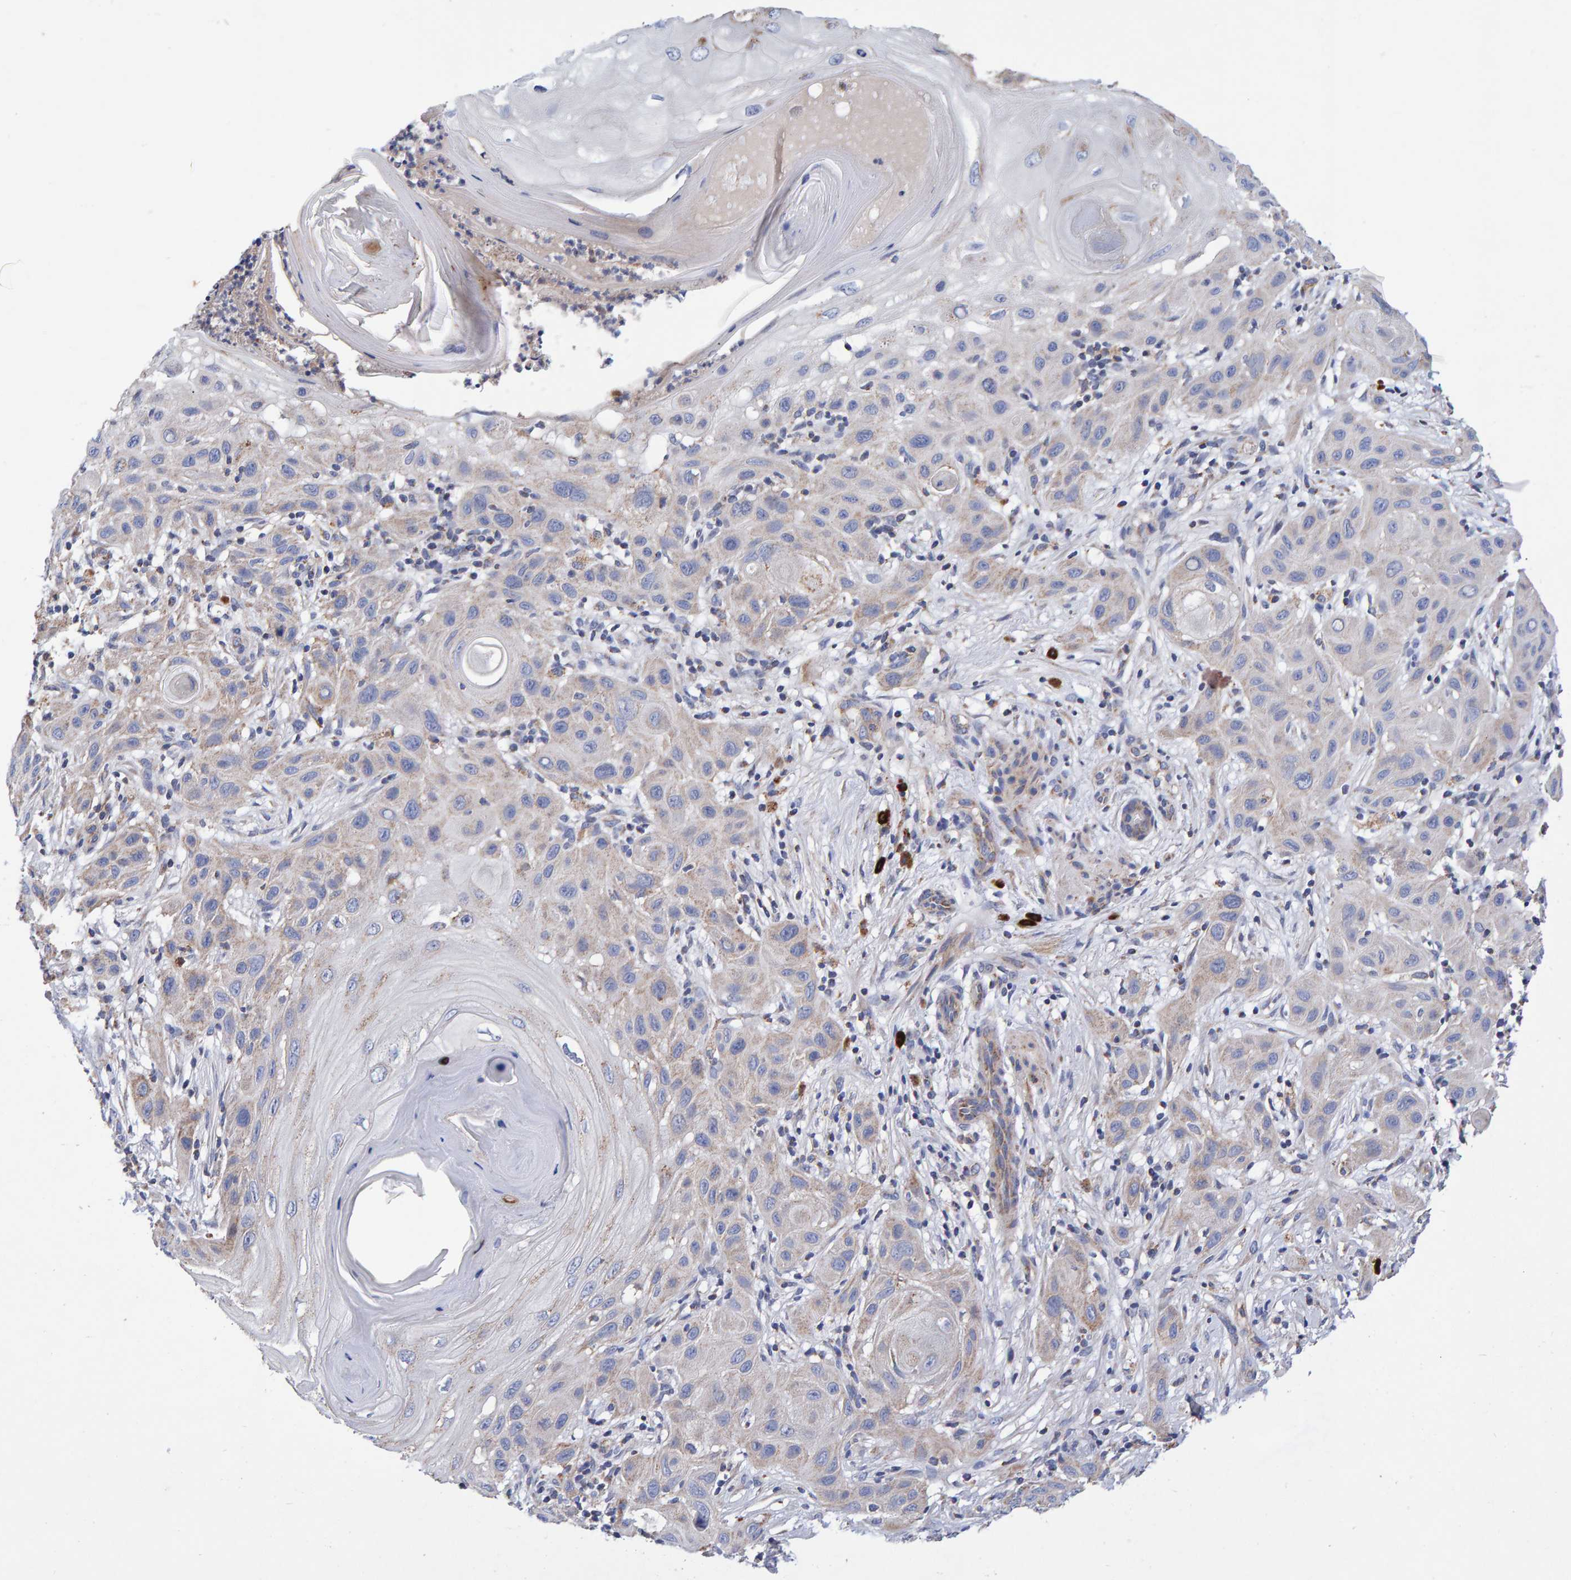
{"staining": {"intensity": "weak", "quantity": "<25%", "location": "cytoplasmic/membranous"}, "tissue": "skin cancer", "cell_type": "Tumor cells", "image_type": "cancer", "snomed": [{"axis": "morphology", "description": "Squamous cell carcinoma, NOS"}, {"axis": "topography", "description": "Skin"}], "caption": "DAB (3,3'-diaminobenzidine) immunohistochemical staining of human skin cancer exhibits no significant positivity in tumor cells. (Immunohistochemistry, brightfield microscopy, high magnification).", "gene": "EFR3A", "patient": {"sex": "female", "age": 96}}